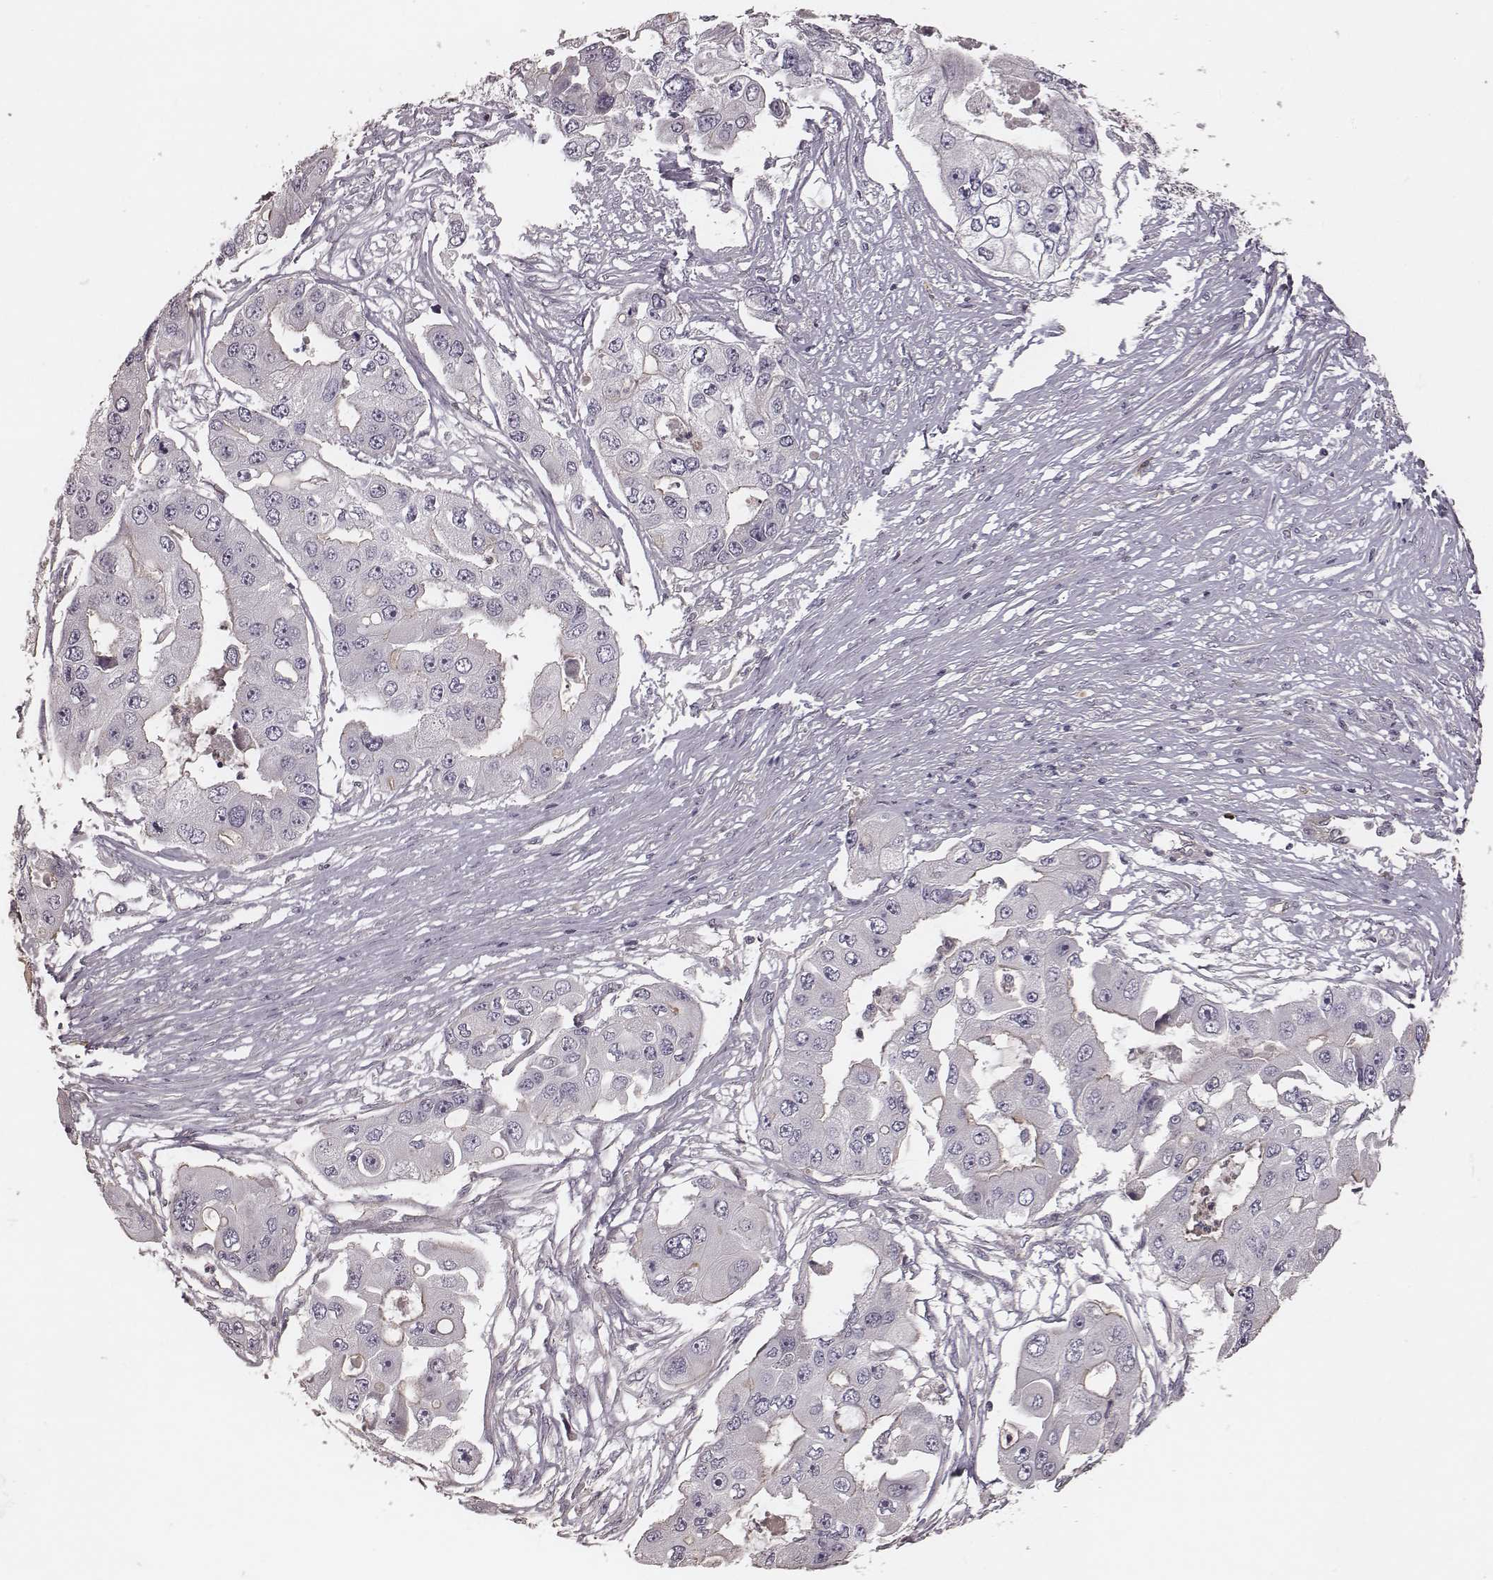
{"staining": {"intensity": "negative", "quantity": "none", "location": "none"}, "tissue": "ovarian cancer", "cell_type": "Tumor cells", "image_type": "cancer", "snomed": [{"axis": "morphology", "description": "Cystadenocarcinoma, serous, NOS"}, {"axis": "topography", "description": "Ovary"}], "caption": "Serous cystadenocarcinoma (ovarian) was stained to show a protein in brown. There is no significant expression in tumor cells.", "gene": "OTOGL", "patient": {"sex": "female", "age": 56}}